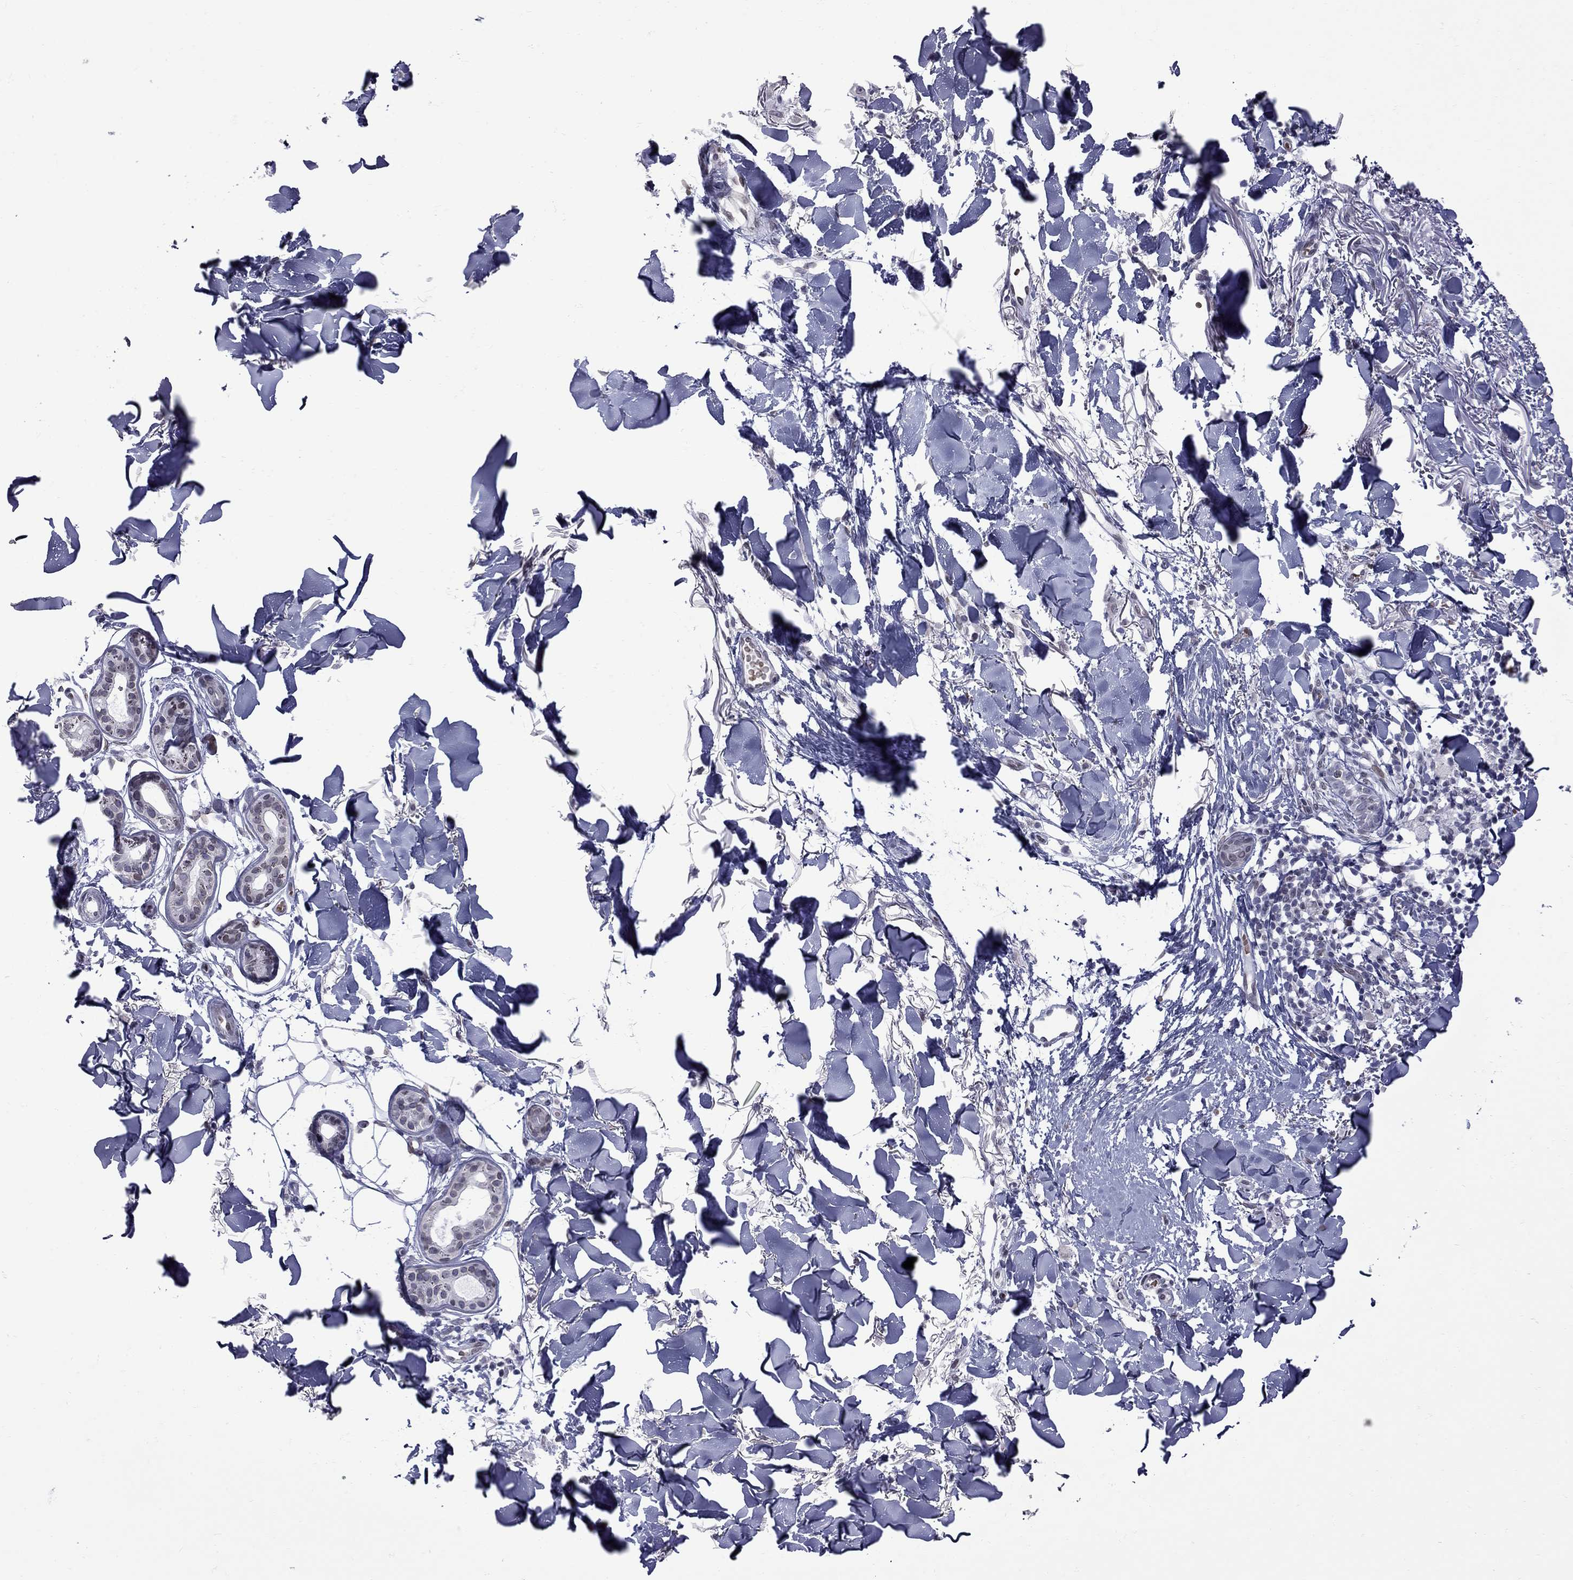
{"staining": {"intensity": "negative", "quantity": "none", "location": "none"}, "tissue": "skin cancer", "cell_type": "Tumor cells", "image_type": "cancer", "snomed": [{"axis": "morphology", "description": "Normal tissue, NOS"}, {"axis": "morphology", "description": "Basal cell carcinoma"}, {"axis": "topography", "description": "Skin"}], "caption": "A histopathology image of basal cell carcinoma (skin) stained for a protein demonstrates no brown staining in tumor cells. (DAB (3,3'-diaminobenzidine) immunohistochemistry, high magnification).", "gene": "CLTCL1", "patient": {"sex": "male", "age": 84}}